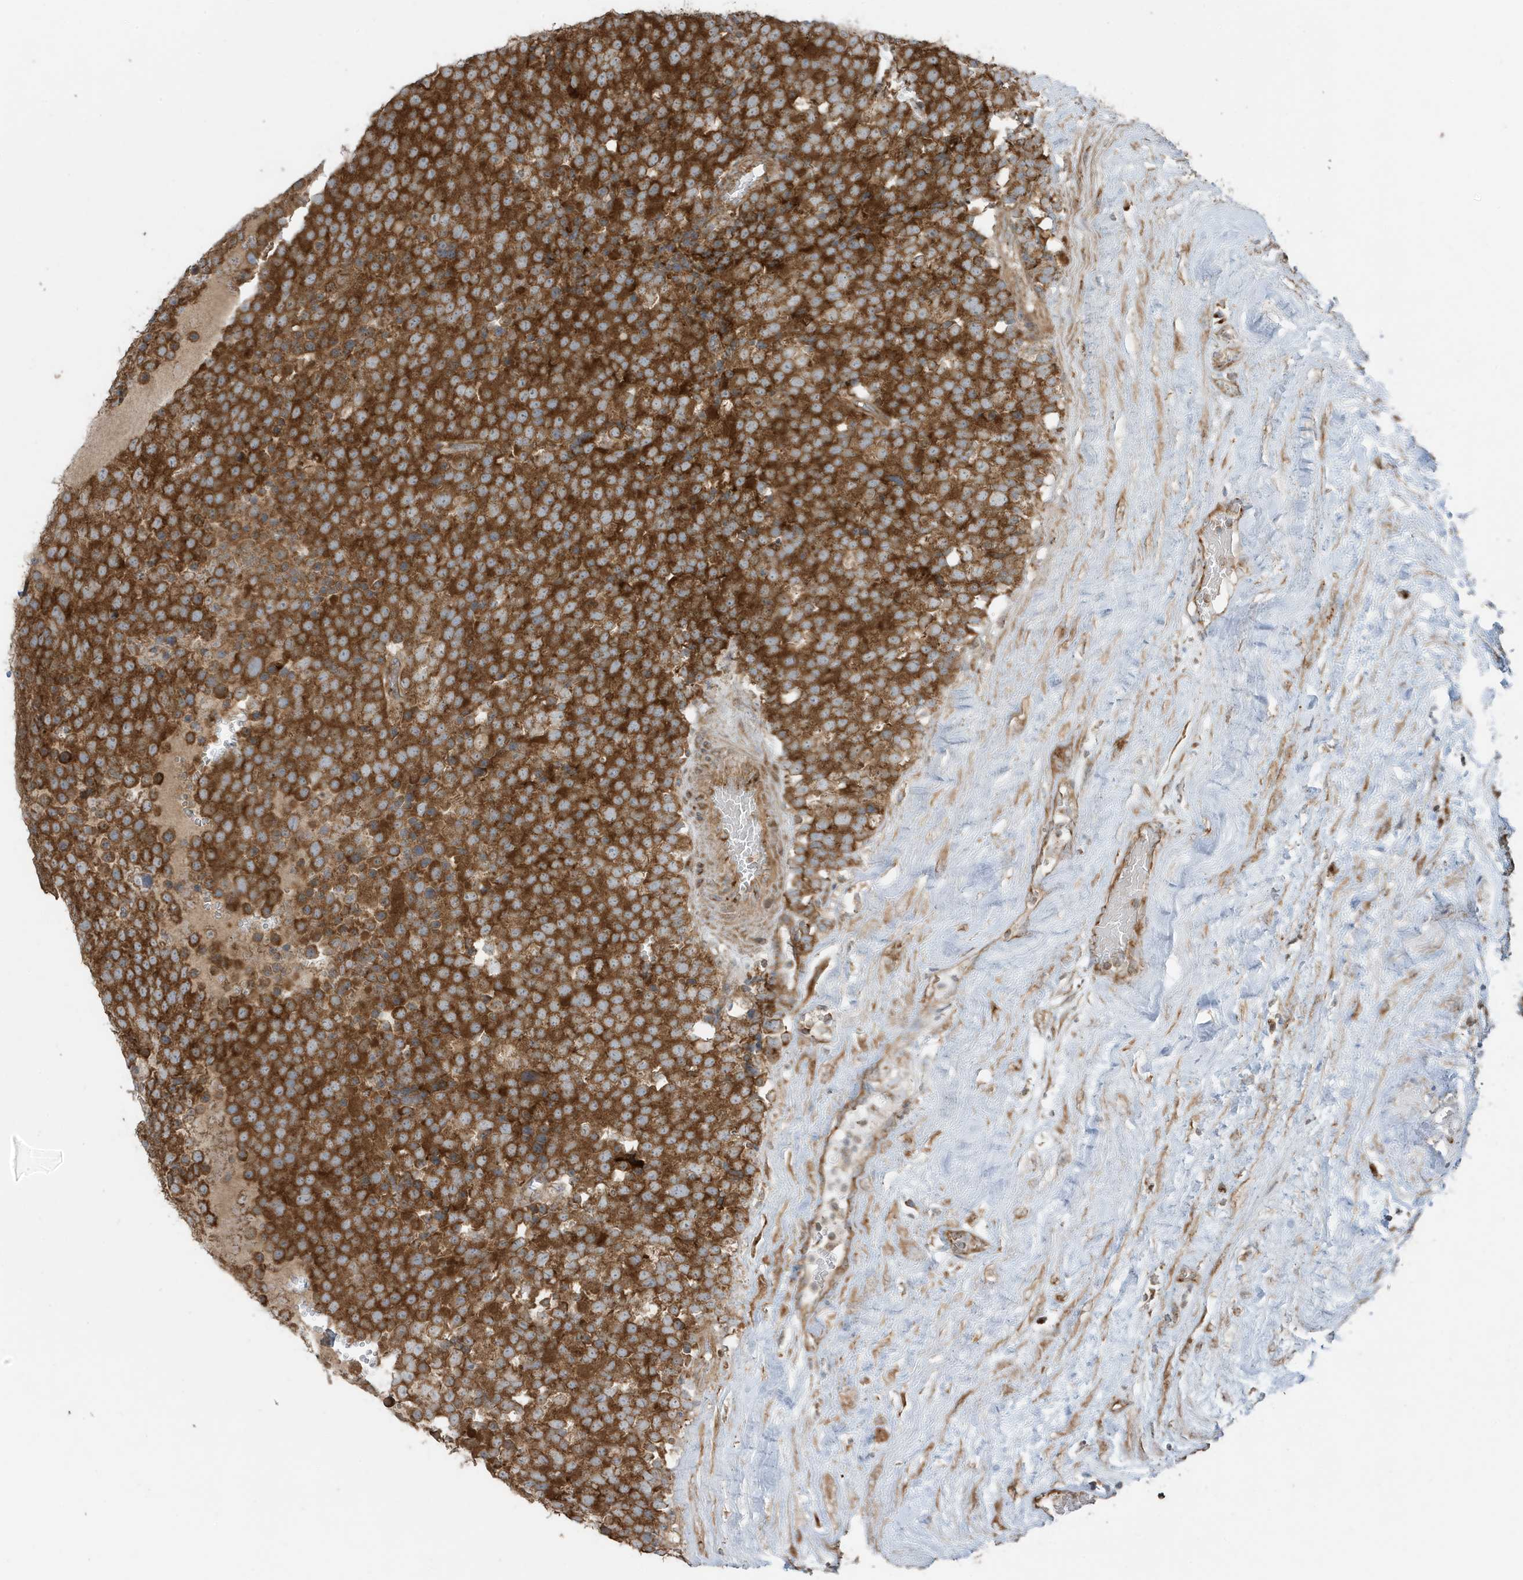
{"staining": {"intensity": "strong", "quantity": ">75%", "location": "cytoplasmic/membranous"}, "tissue": "testis cancer", "cell_type": "Tumor cells", "image_type": "cancer", "snomed": [{"axis": "morphology", "description": "Seminoma, NOS"}, {"axis": "topography", "description": "Testis"}], "caption": "IHC micrograph of neoplastic tissue: testis cancer stained using IHC exhibits high levels of strong protein expression localized specifically in the cytoplasmic/membranous of tumor cells, appearing as a cytoplasmic/membranous brown color.", "gene": "GOLGA4", "patient": {"sex": "male", "age": 71}}